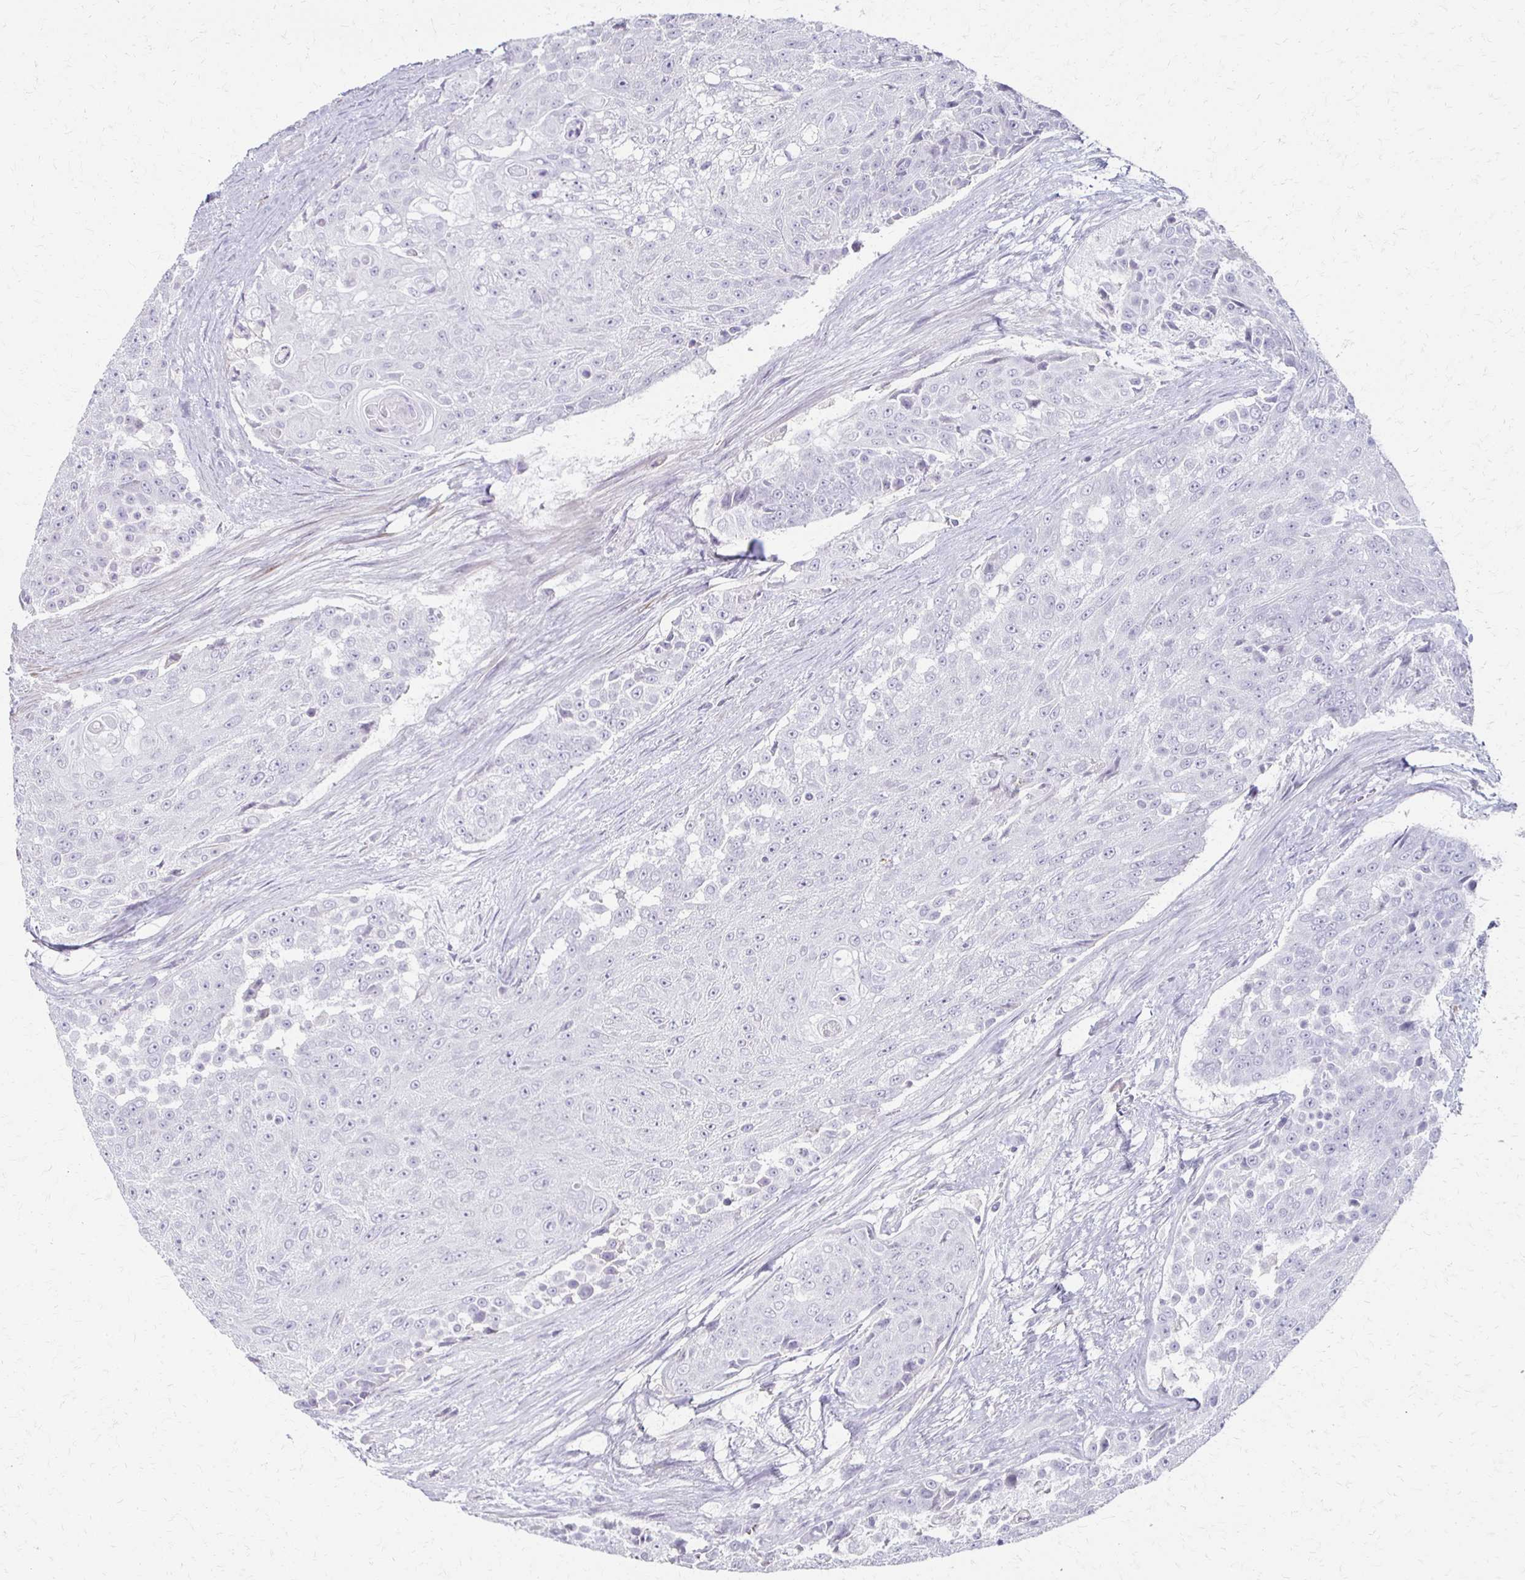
{"staining": {"intensity": "negative", "quantity": "none", "location": "none"}, "tissue": "urothelial cancer", "cell_type": "Tumor cells", "image_type": "cancer", "snomed": [{"axis": "morphology", "description": "Urothelial carcinoma, High grade"}, {"axis": "topography", "description": "Urinary bladder"}], "caption": "This is a histopathology image of immunohistochemistry staining of high-grade urothelial carcinoma, which shows no staining in tumor cells.", "gene": "FOXO4", "patient": {"sex": "female", "age": 63}}